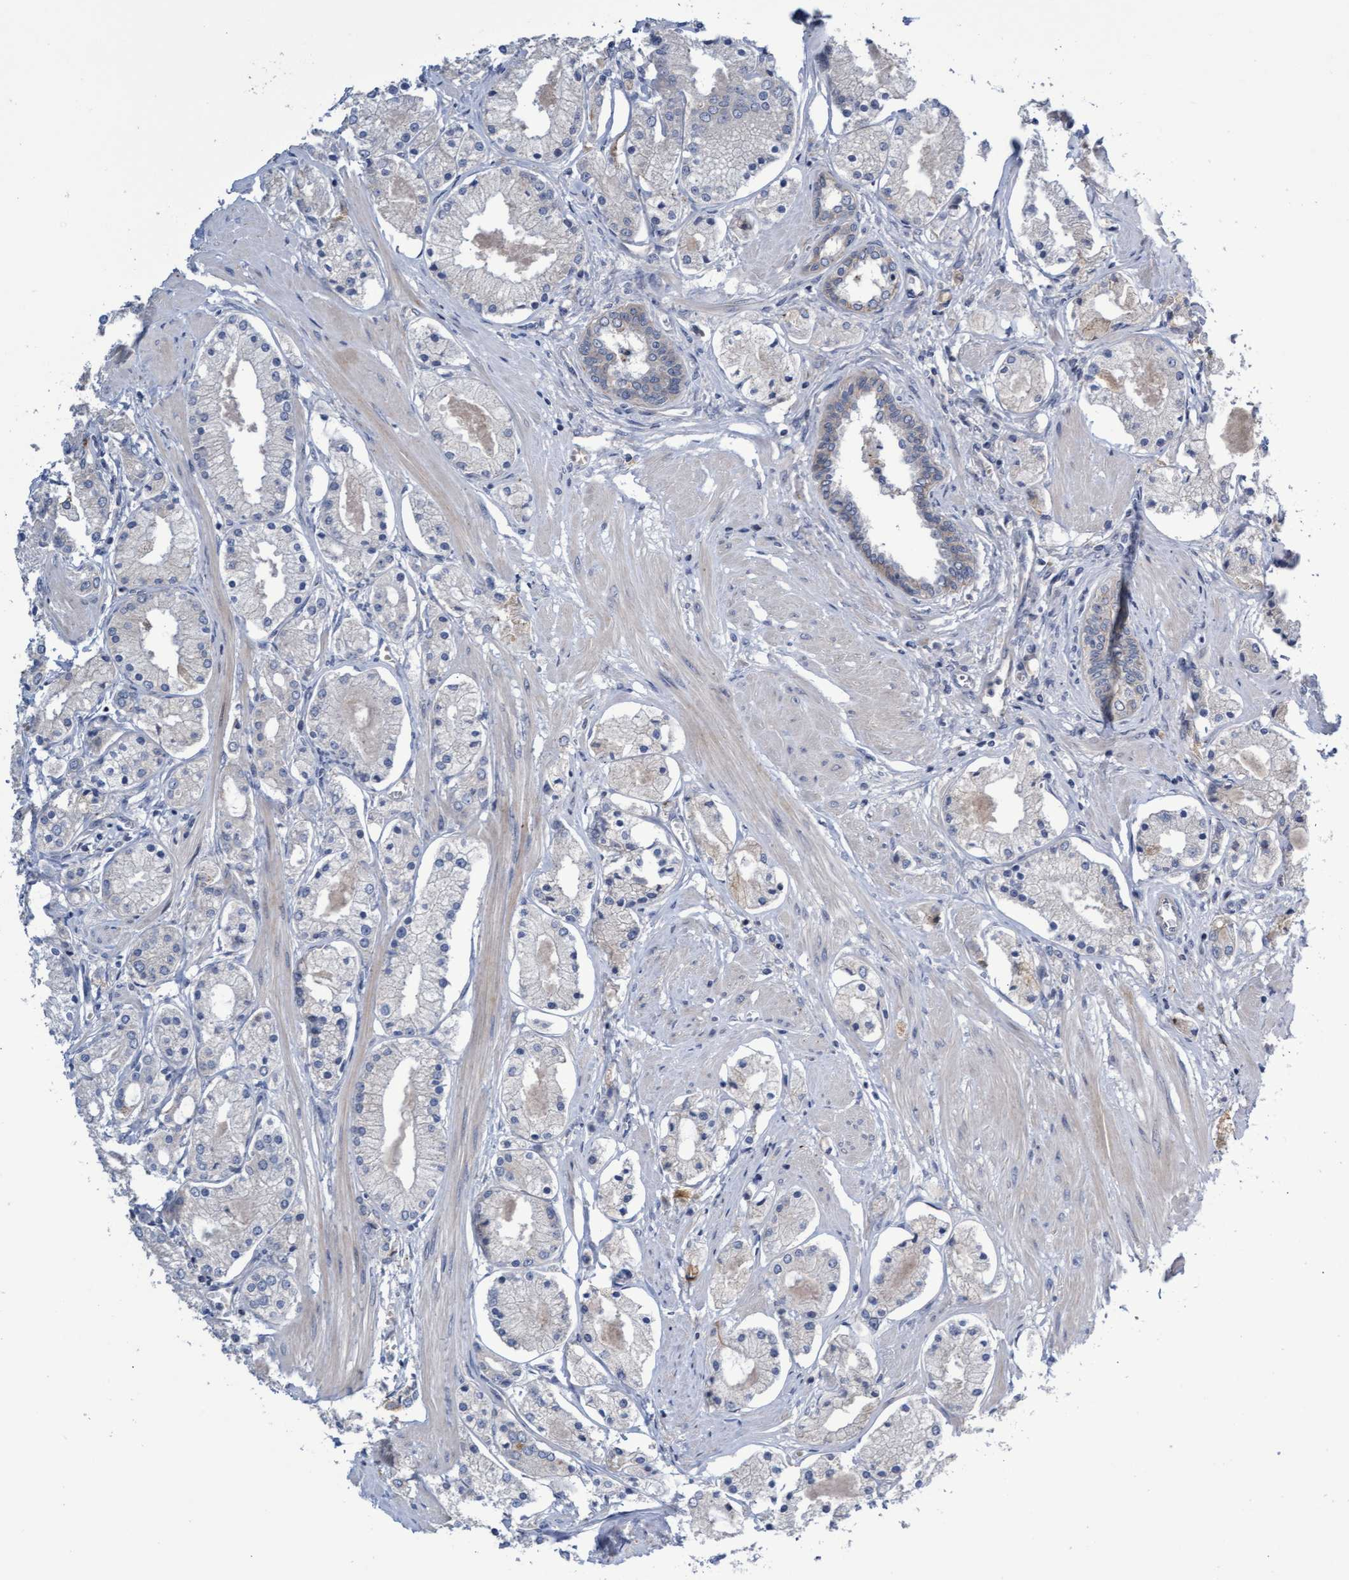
{"staining": {"intensity": "negative", "quantity": "none", "location": "none"}, "tissue": "prostate cancer", "cell_type": "Tumor cells", "image_type": "cancer", "snomed": [{"axis": "morphology", "description": "Adenocarcinoma, High grade"}, {"axis": "topography", "description": "Prostate"}], "caption": "IHC image of adenocarcinoma (high-grade) (prostate) stained for a protein (brown), which exhibits no staining in tumor cells. (Brightfield microscopy of DAB (3,3'-diaminobenzidine) IHC at high magnification).", "gene": "ABCF2", "patient": {"sex": "male", "age": 66}}